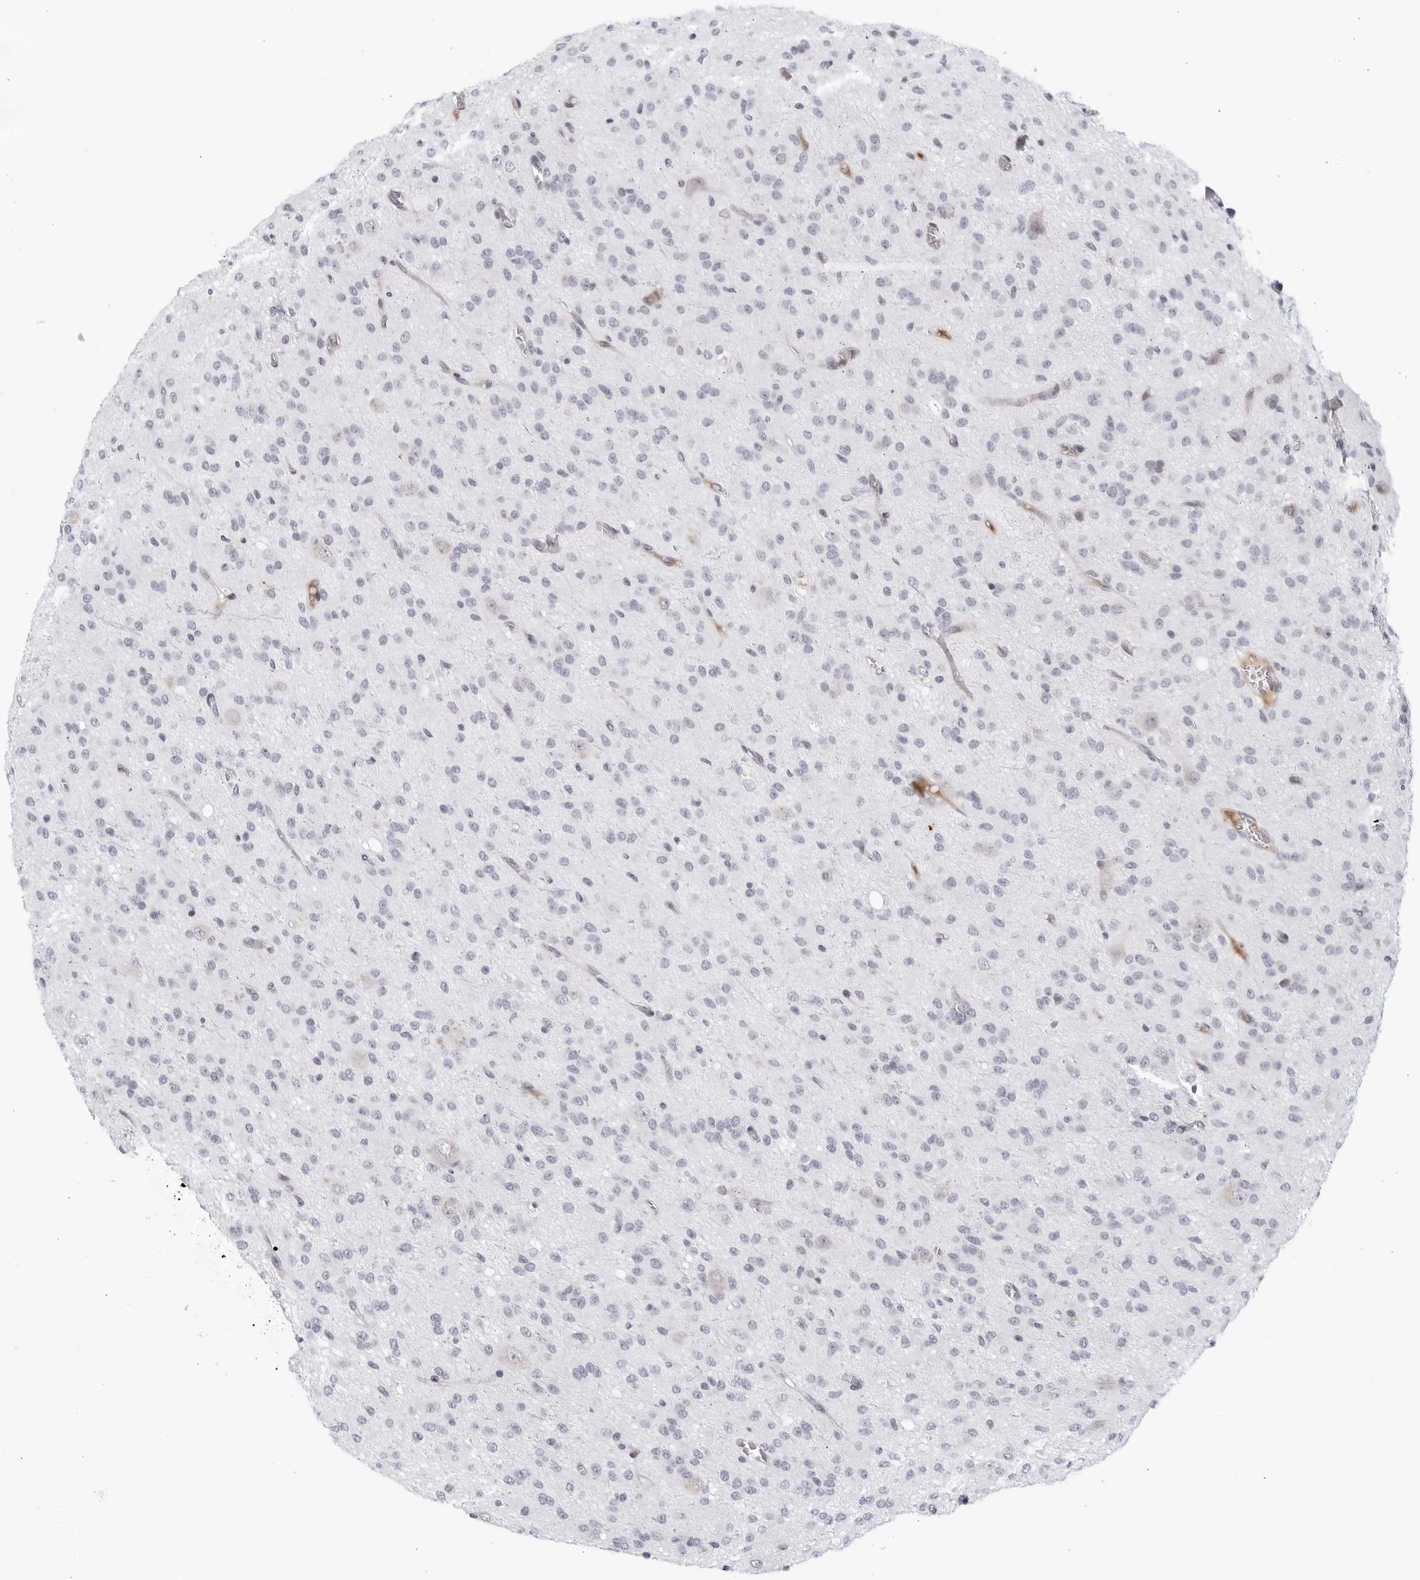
{"staining": {"intensity": "negative", "quantity": "none", "location": "none"}, "tissue": "glioma", "cell_type": "Tumor cells", "image_type": "cancer", "snomed": [{"axis": "morphology", "description": "Glioma, malignant, High grade"}, {"axis": "topography", "description": "Brain"}], "caption": "Micrograph shows no protein expression in tumor cells of glioma tissue.", "gene": "WDTC1", "patient": {"sex": "female", "age": 59}}